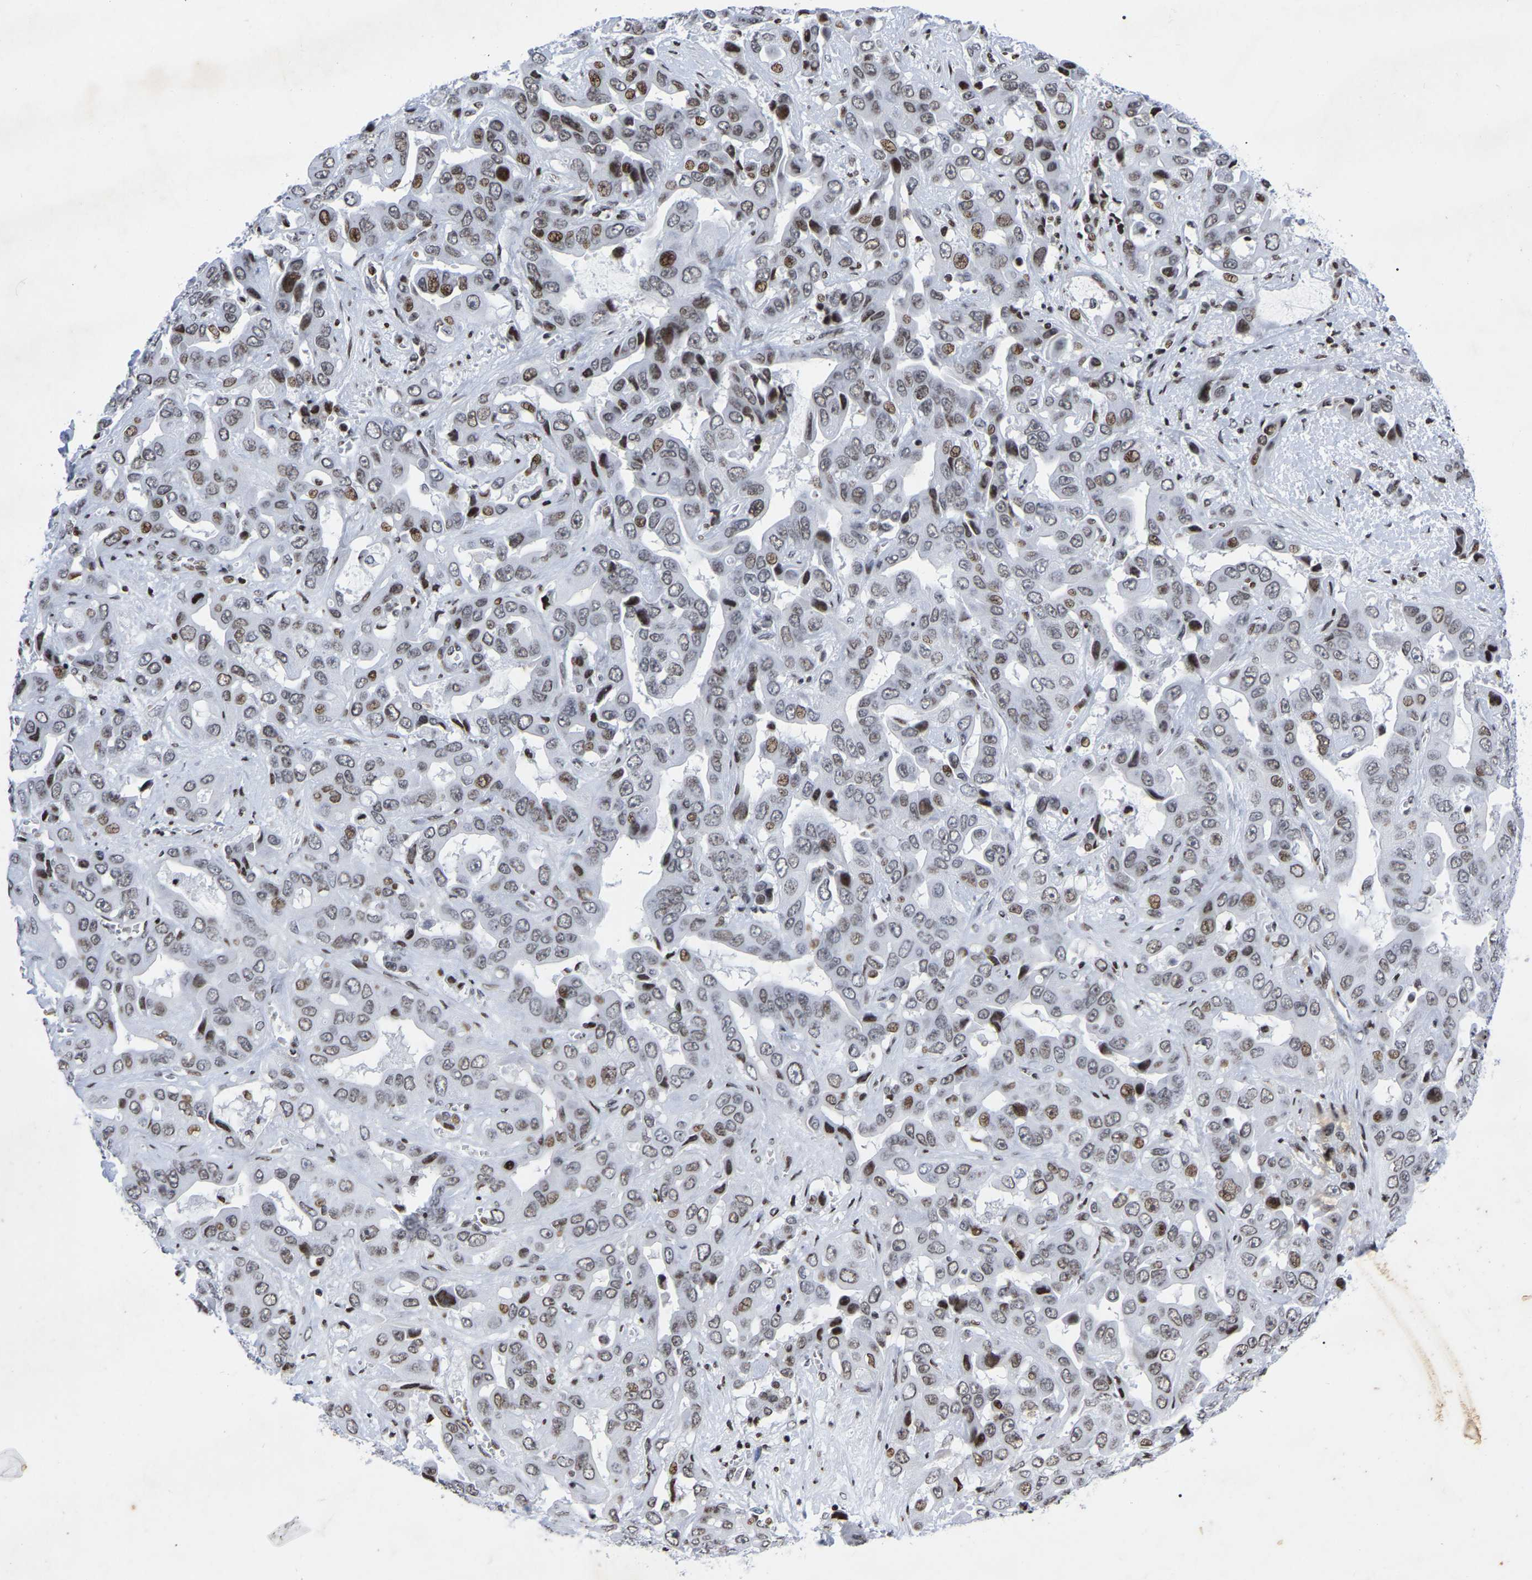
{"staining": {"intensity": "moderate", "quantity": "25%-75%", "location": "nuclear"}, "tissue": "liver cancer", "cell_type": "Tumor cells", "image_type": "cancer", "snomed": [{"axis": "morphology", "description": "Cholangiocarcinoma"}, {"axis": "topography", "description": "Liver"}], "caption": "Immunohistochemical staining of human cholangiocarcinoma (liver) exhibits medium levels of moderate nuclear protein staining in about 25%-75% of tumor cells. Nuclei are stained in blue.", "gene": "PRCC", "patient": {"sex": "female", "age": 52}}